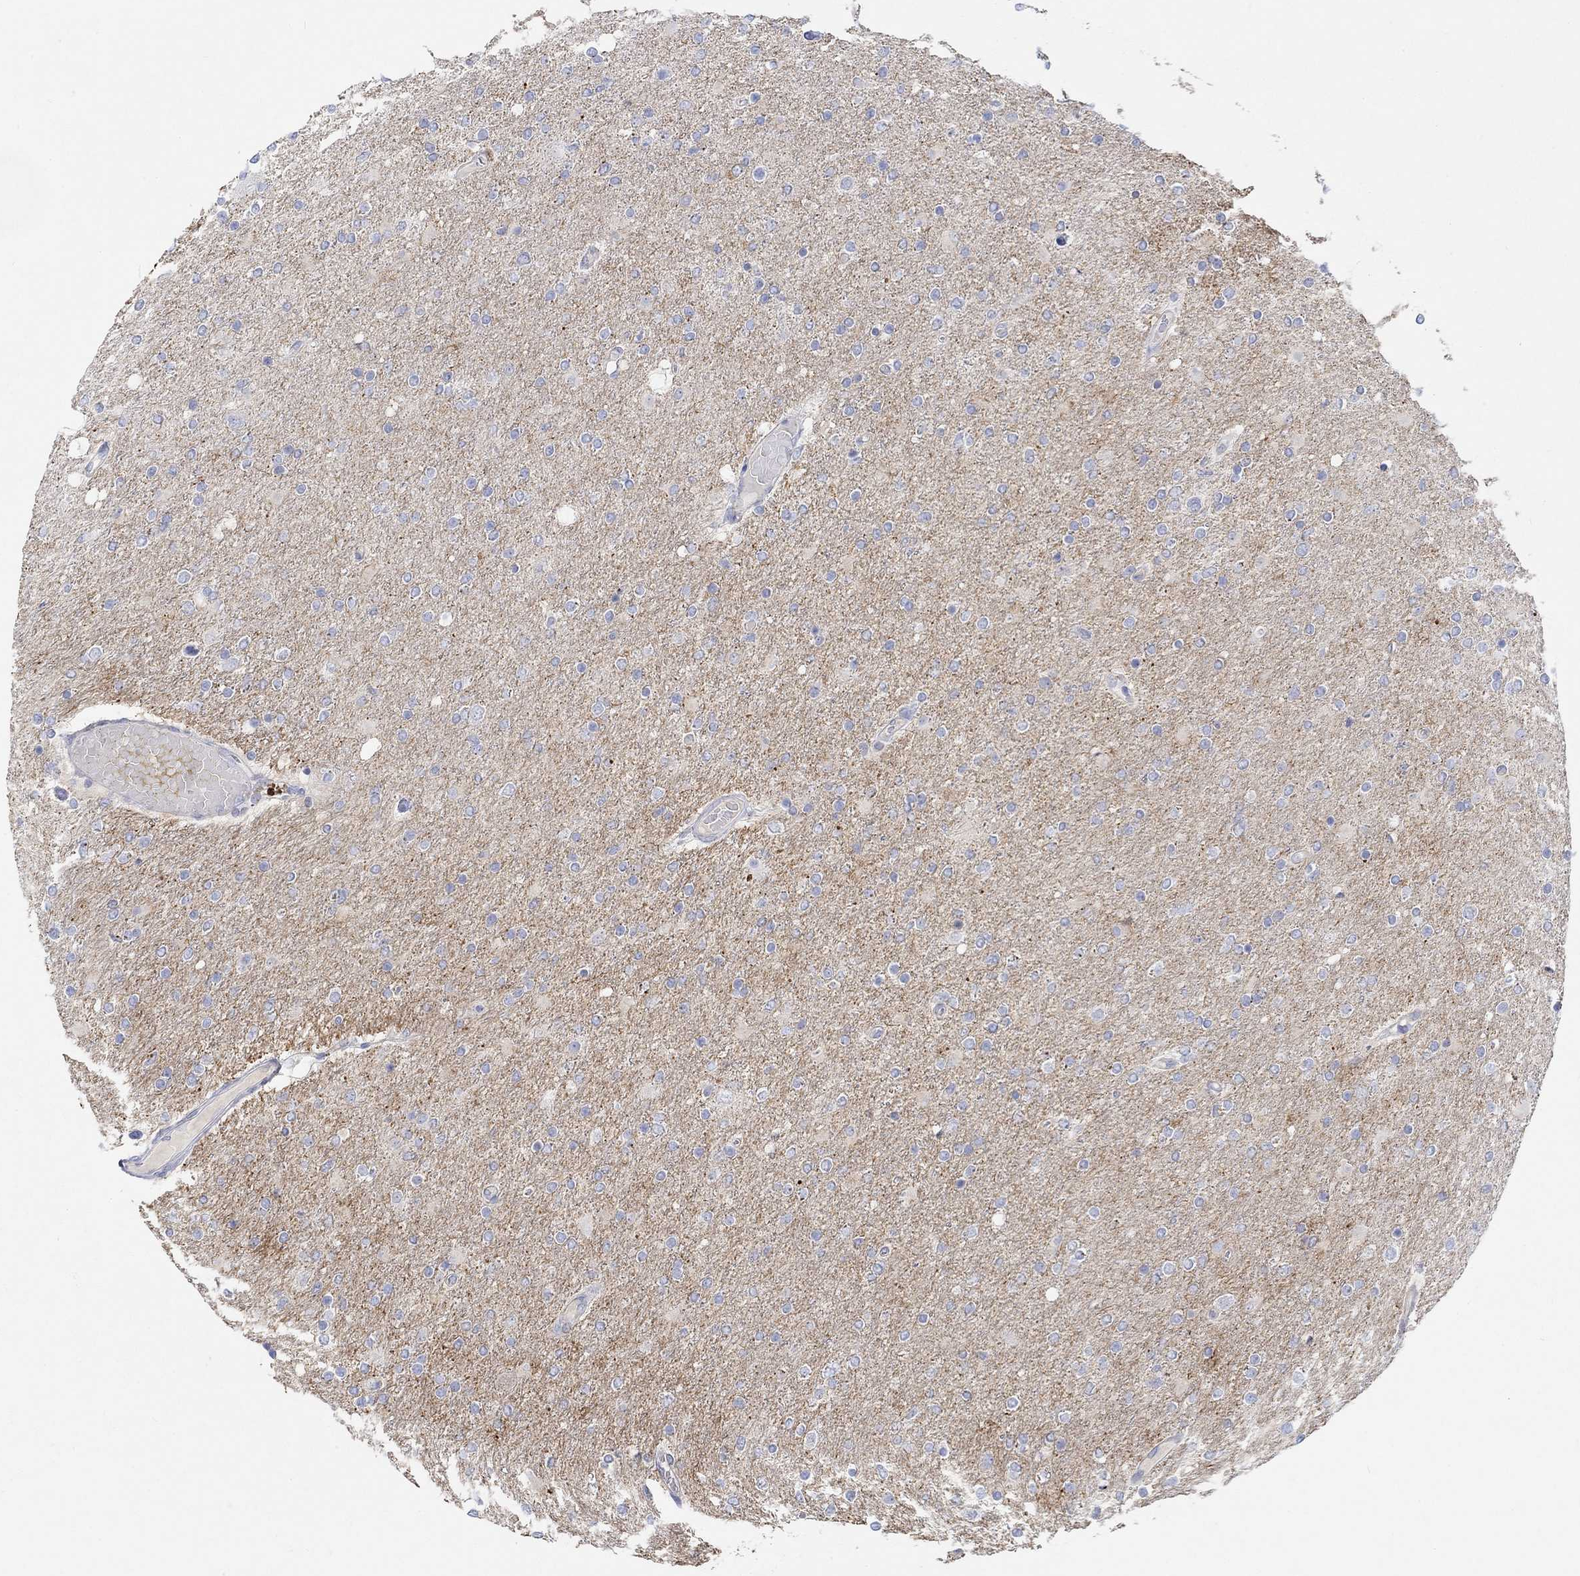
{"staining": {"intensity": "negative", "quantity": "none", "location": "none"}, "tissue": "glioma", "cell_type": "Tumor cells", "image_type": "cancer", "snomed": [{"axis": "morphology", "description": "Glioma, malignant, High grade"}, {"axis": "topography", "description": "Cerebral cortex"}], "caption": "High power microscopy photomicrograph of an IHC micrograph of high-grade glioma (malignant), revealing no significant staining in tumor cells. (IHC, brightfield microscopy, high magnification).", "gene": "NAV3", "patient": {"sex": "male", "age": 70}}